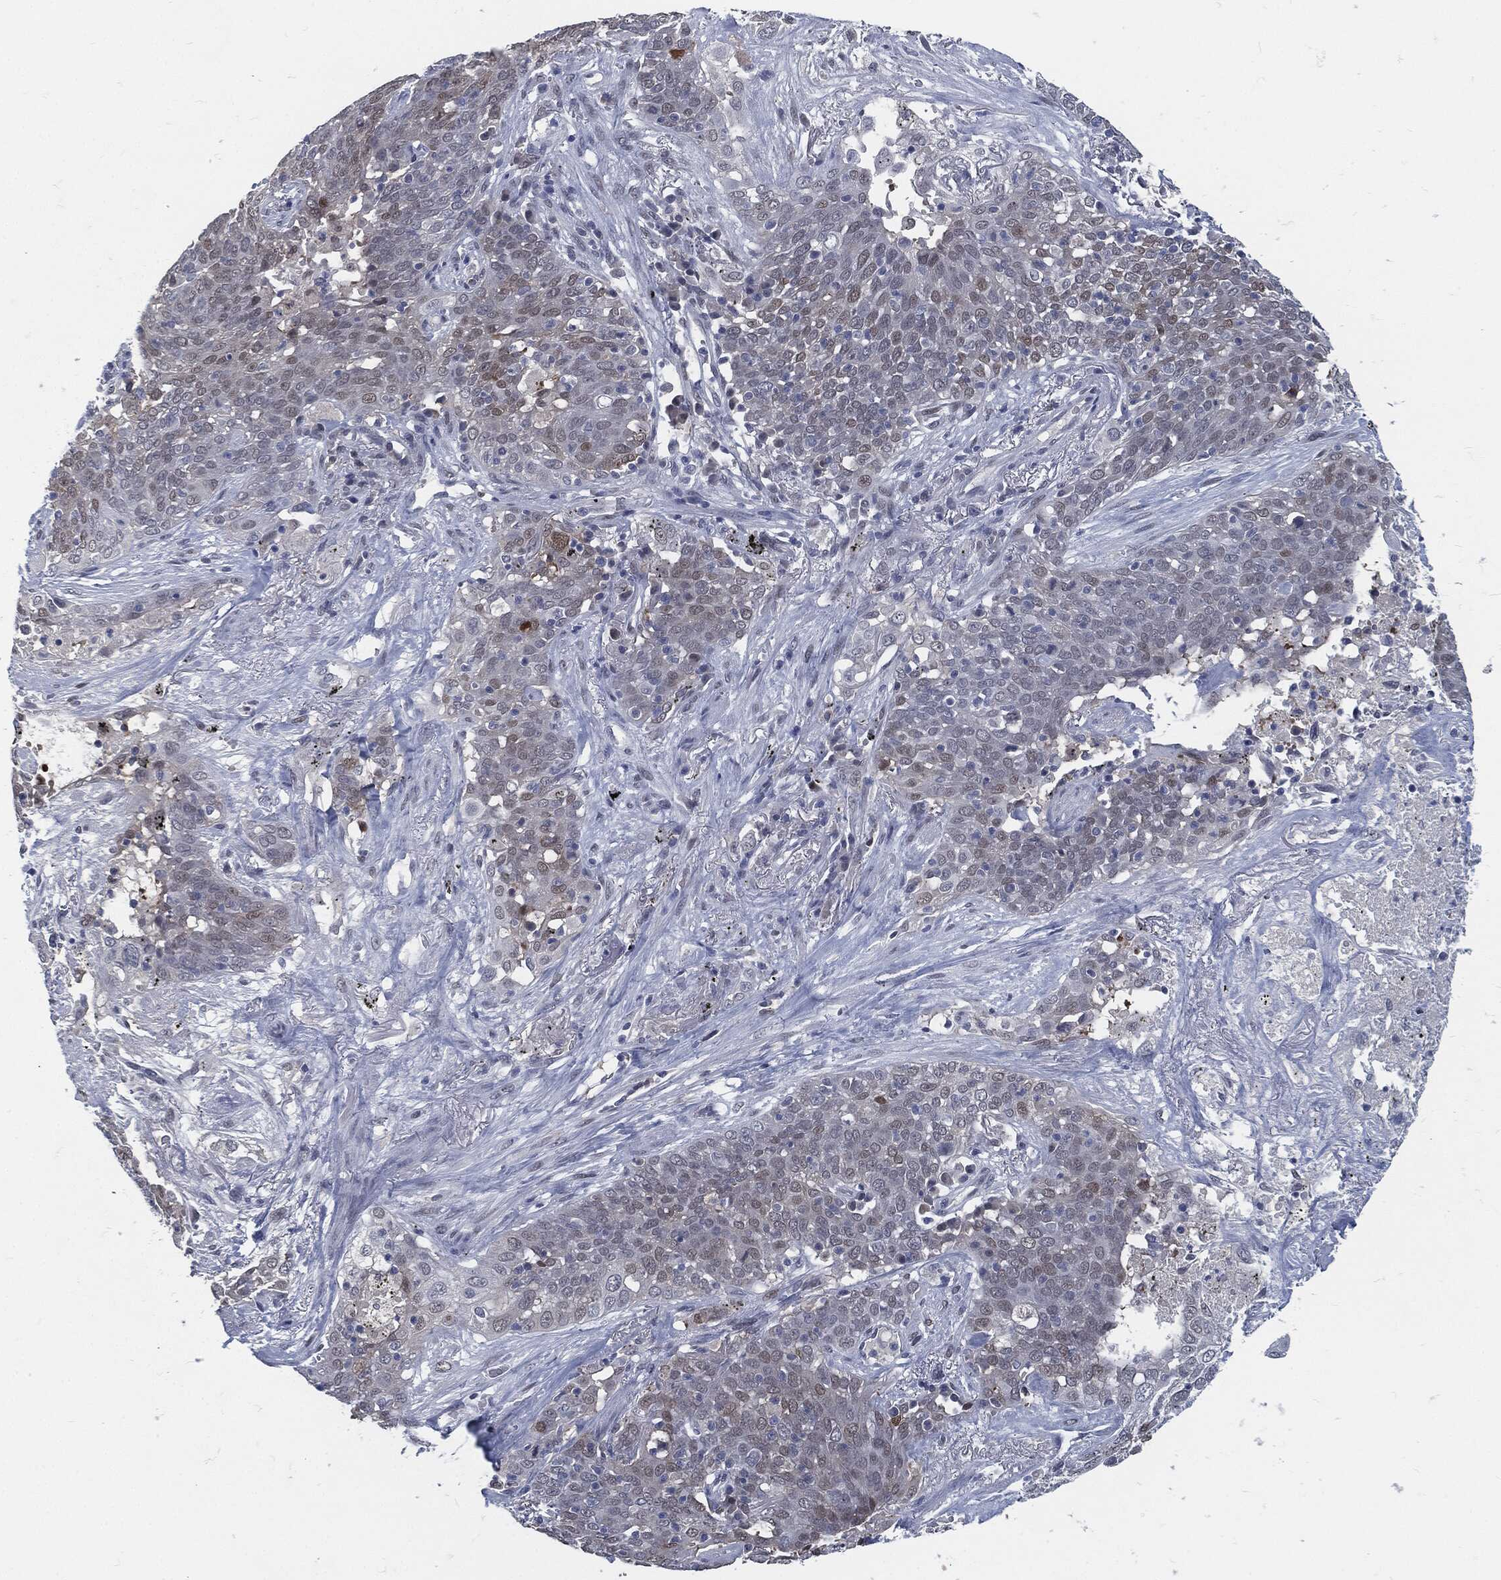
{"staining": {"intensity": "negative", "quantity": "none", "location": "none"}, "tissue": "lung cancer", "cell_type": "Tumor cells", "image_type": "cancer", "snomed": [{"axis": "morphology", "description": "Squamous cell carcinoma, NOS"}, {"axis": "topography", "description": "Lung"}], "caption": "The immunohistochemistry image has no significant staining in tumor cells of lung squamous cell carcinoma tissue.", "gene": "PROM1", "patient": {"sex": "male", "age": 82}}